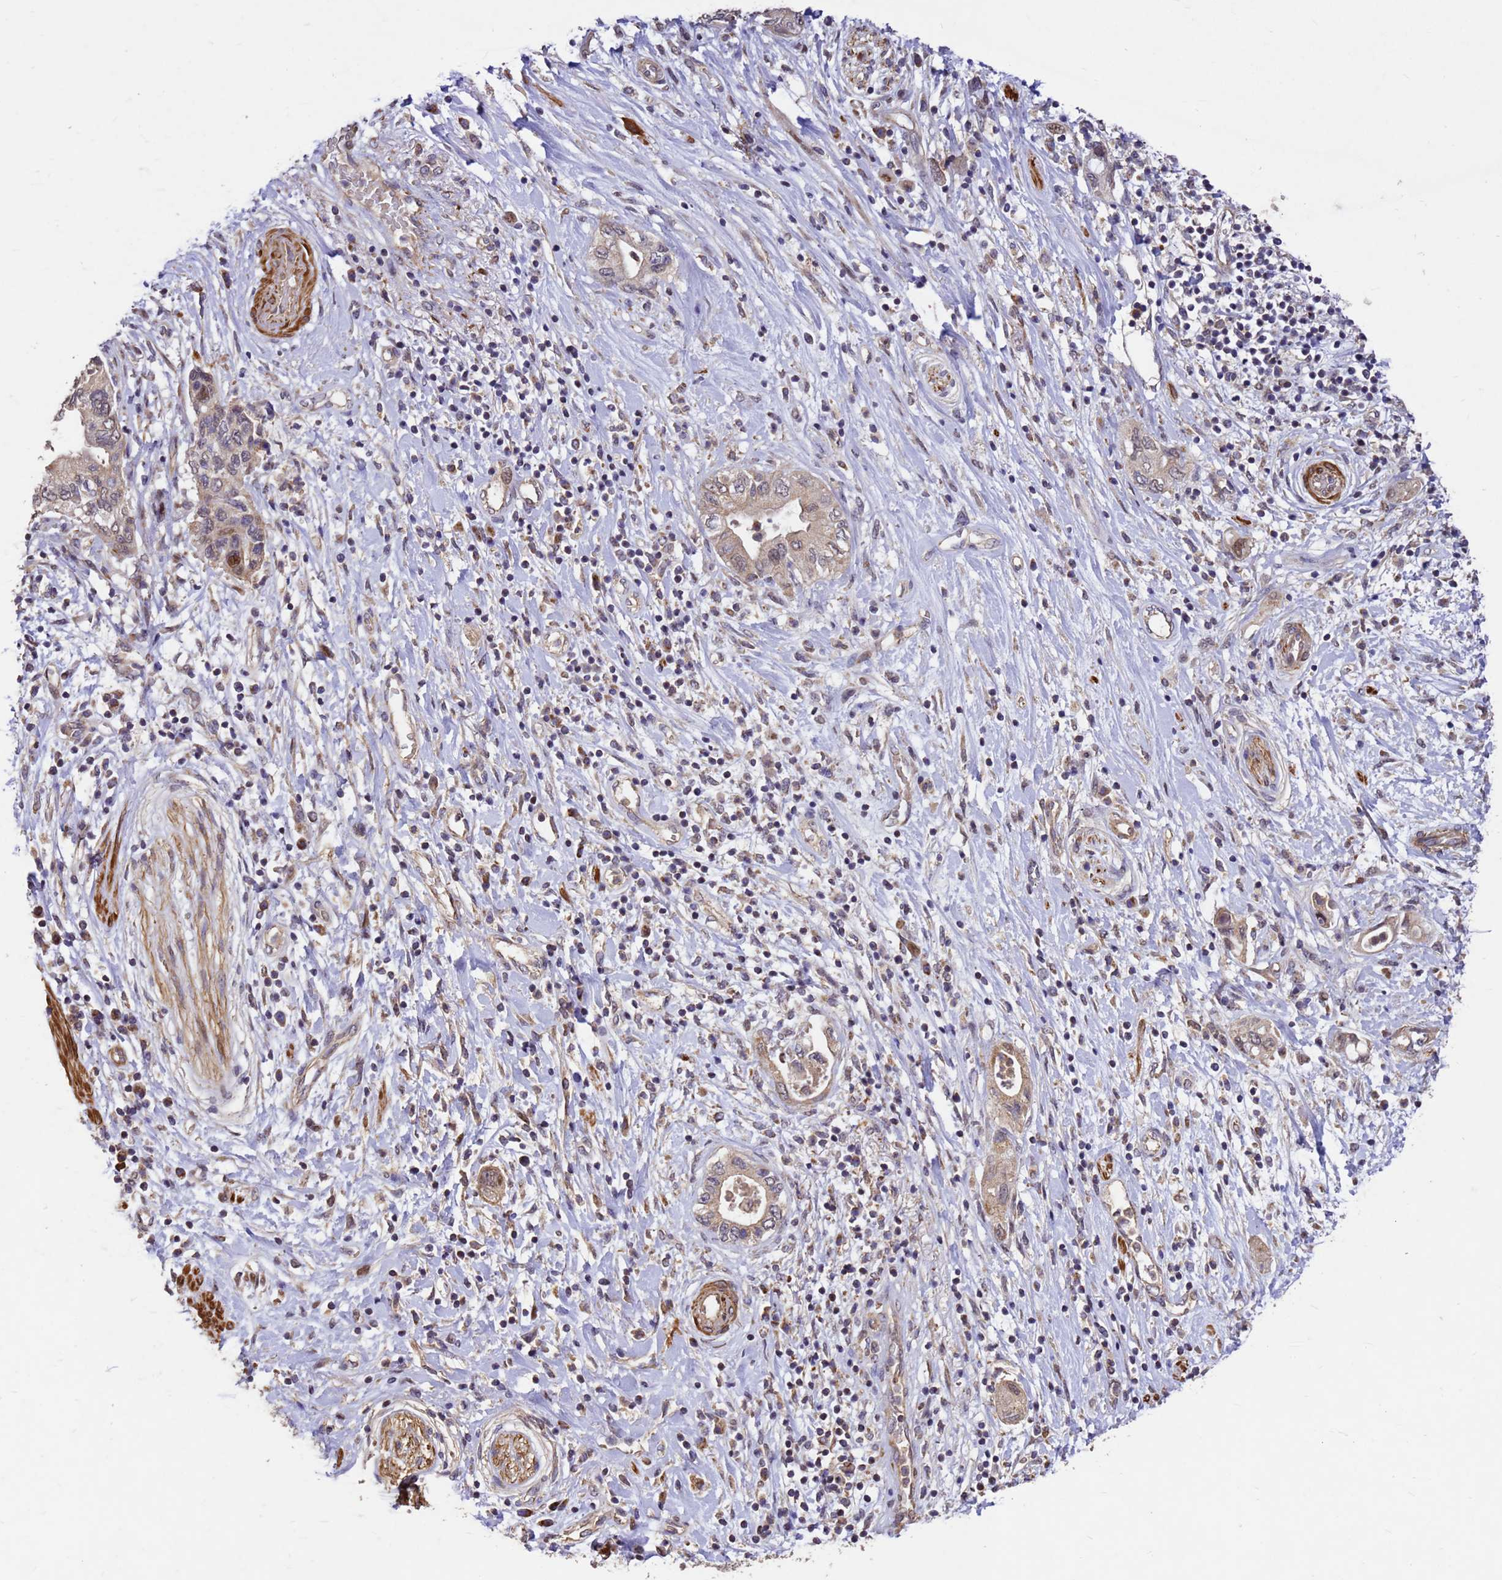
{"staining": {"intensity": "weak", "quantity": "<25%", "location": "cytoplasmic/membranous"}, "tissue": "pancreatic cancer", "cell_type": "Tumor cells", "image_type": "cancer", "snomed": [{"axis": "morphology", "description": "Adenocarcinoma, NOS"}, {"axis": "topography", "description": "Pancreas"}], "caption": "Immunohistochemical staining of human pancreatic cancer shows no significant expression in tumor cells. (Brightfield microscopy of DAB immunohistochemistry at high magnification).", "gene": "RSPRY1", "patient": {"sex": "female", "age": 73}}